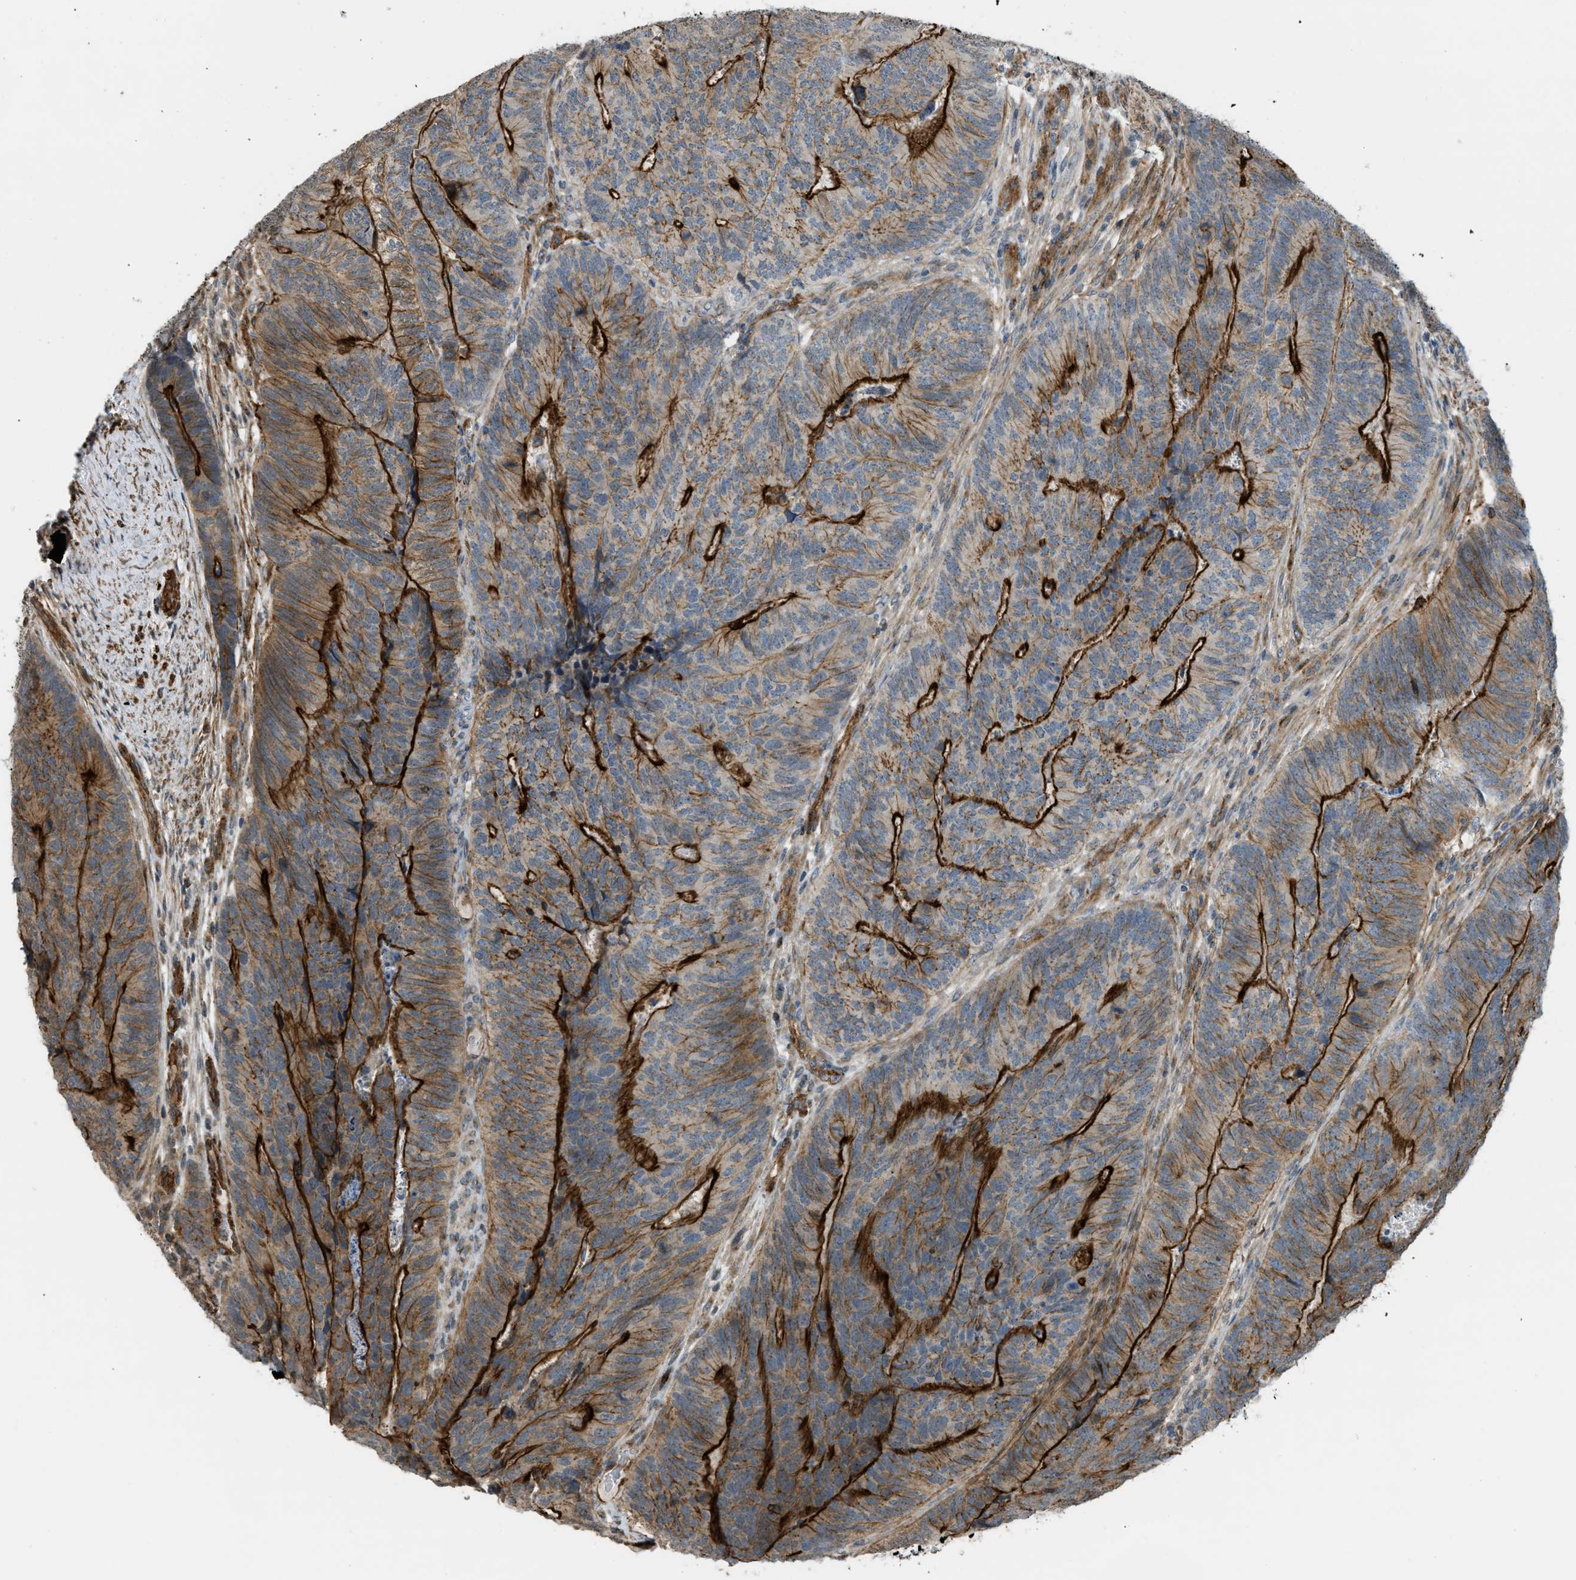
{"staining": {"intensity": "strong", "quantity": ">75%", "location": "cytoplasmic/membranous"}, "tissue": "colorectal cancer", "cell_type": "Tumor cells", "image_type": "cancer", "snomed": [{"axis": "morphology", "description": "Normal tissue, NOS"}, {"axis": "morphology", "description": "Adenocarcinoma, NOS"}, {"axis": "topography", "description": "Rectum"}], "caption": "Colorectal cancer stained for a protein demonstrates strong cytoplasmic/membranous positivity in tumor cells.", "gene": "KIAA1671", "patient": {"sex": "female", "age": 66}}